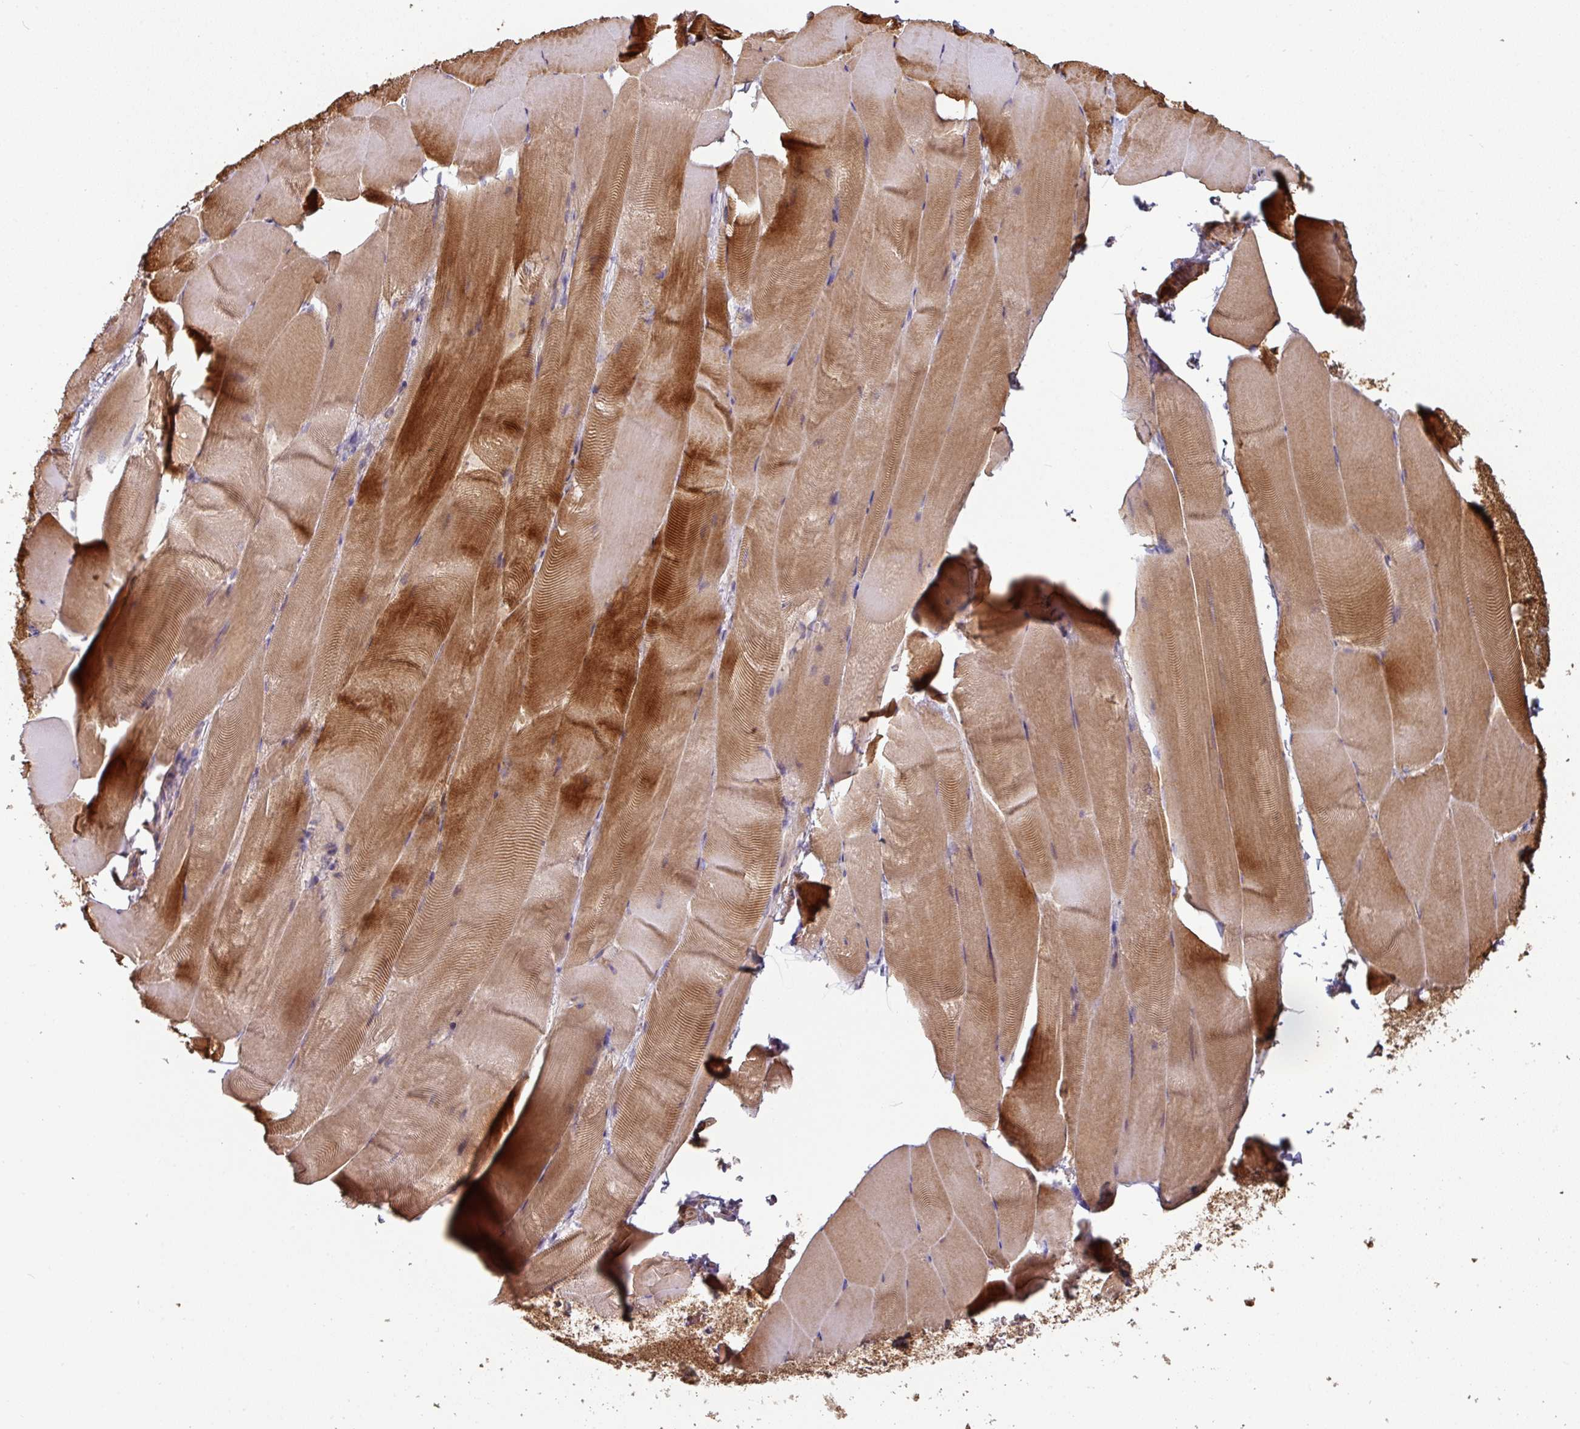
{"staining": {"intensity": "strong", "quantity": "25%-75%", "location": "cytoplasmic/membranous"}, "tissue": "skeletal muscle", "cell_type": "Myocytes", "image_type": "normal", "snomed": [{"axis": "morphology", "description": "Normal tissue, NOS"}, {"axis": "topography", "description": "Skeletal muscle"}], "caption": "Immunohistochemical staining of normal skeletal muscle shows 25%-75% levels of strong cytoplasmic/membranous protein positivity in approximately 25%-75% of myocytes. (IHC, brightfield microscopy, high magnification).", "gene": "SIK1", "patient": {"sex": "female", "age": 64}}